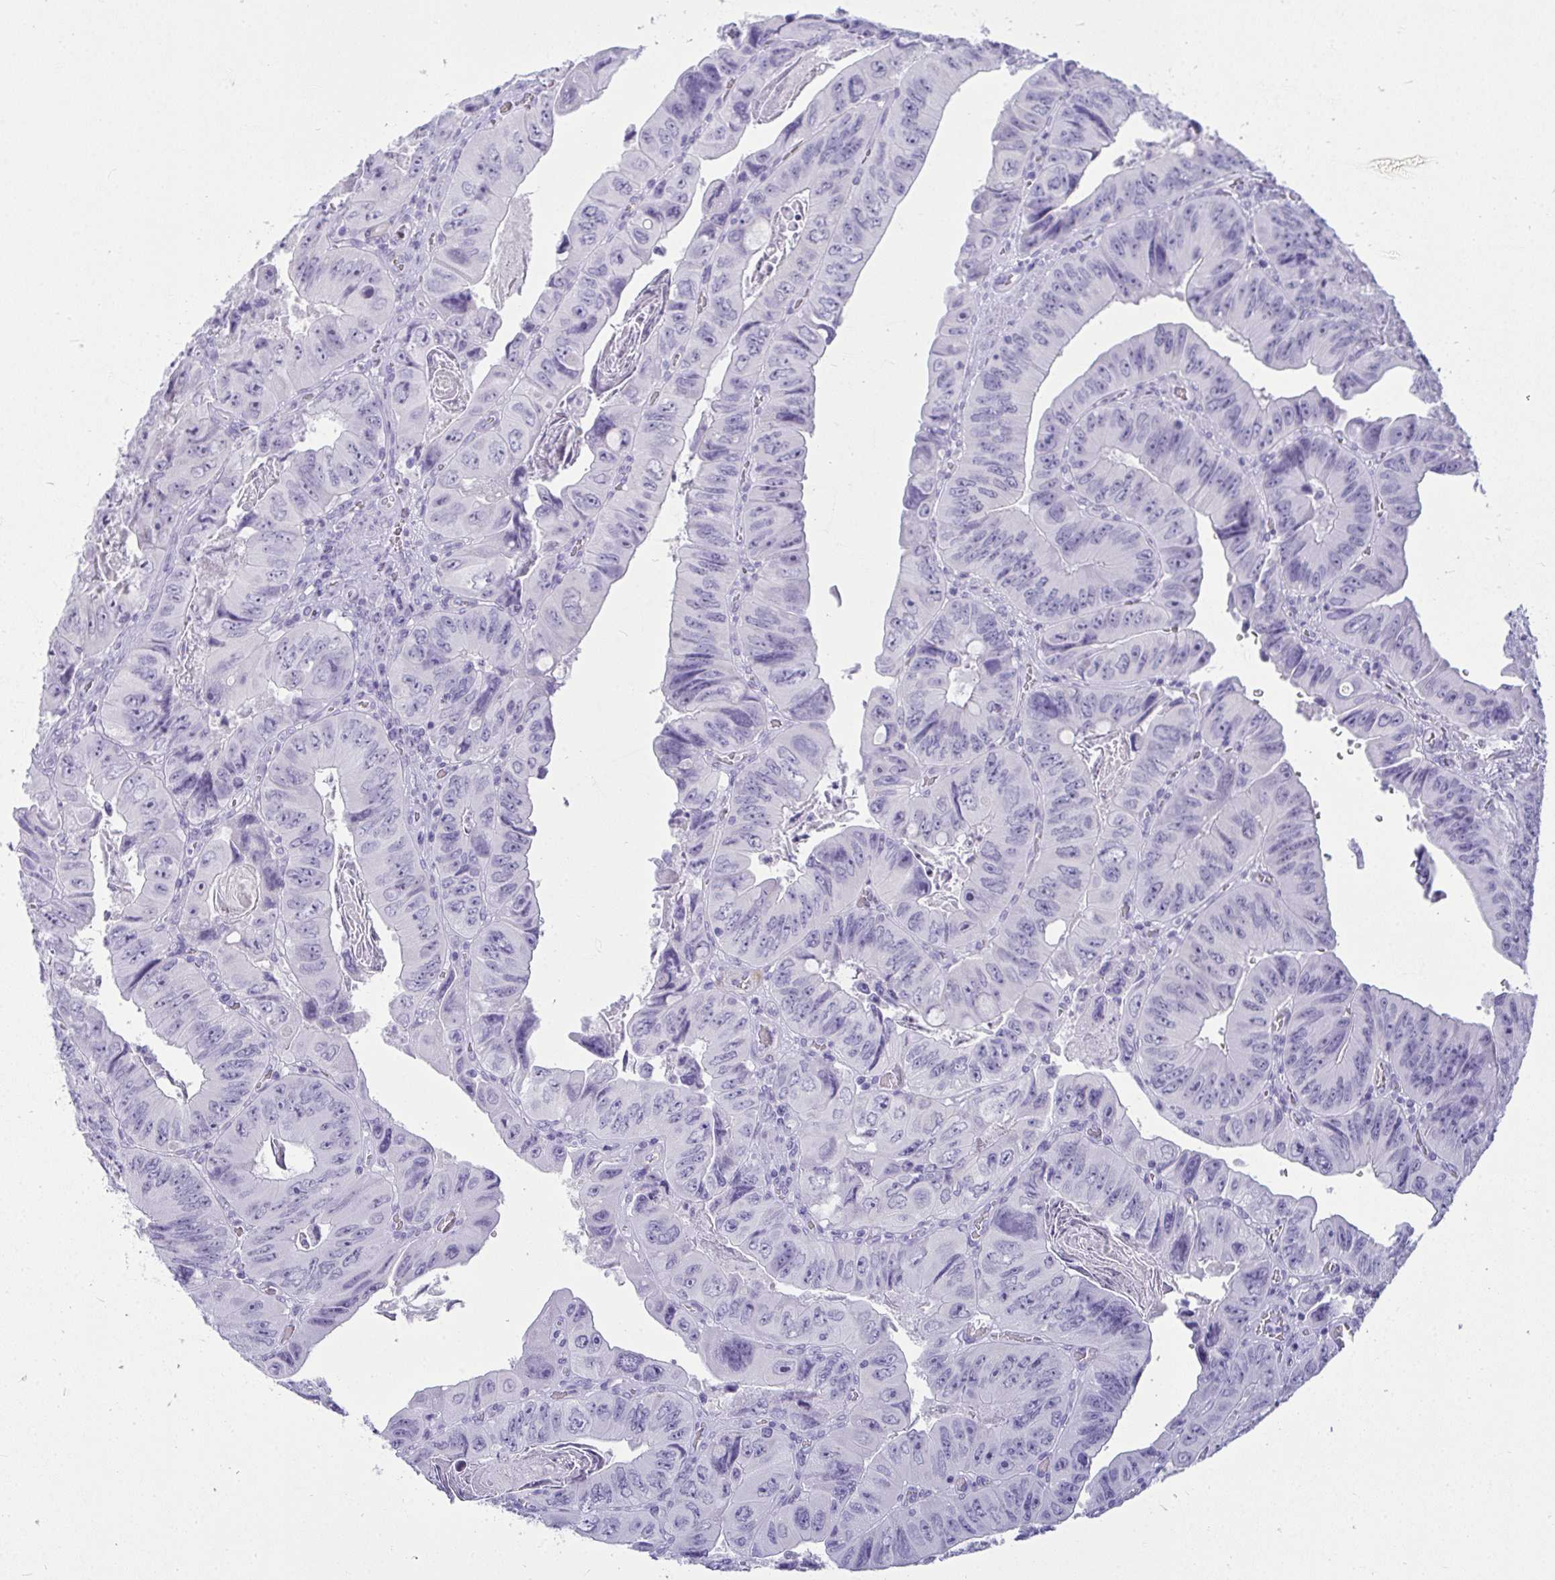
{"staining": {"intensity": "negative", "quantity": "none", "location": "none"}, "tissue": "colorectal cancer", "cell_type": "Tumor cells", "image_type": "cancer", "snomed": [{"axis": "morphology", "description": "Adenocarcinoma, NOS"}, {"axis": "topography", "description": "Colon"}], "caption": "Tumor cells are negative for protein expression in human colorectal cancer. The staining was performed using DAB (3,3'-diaminobenzidine) to visualize the protein expression in brown, while the nuclei were stained in blue with hematoxylin (Magnification: 20x).", "gene": "HSPB6", "patient": {"sex": "female", "age": 84}}